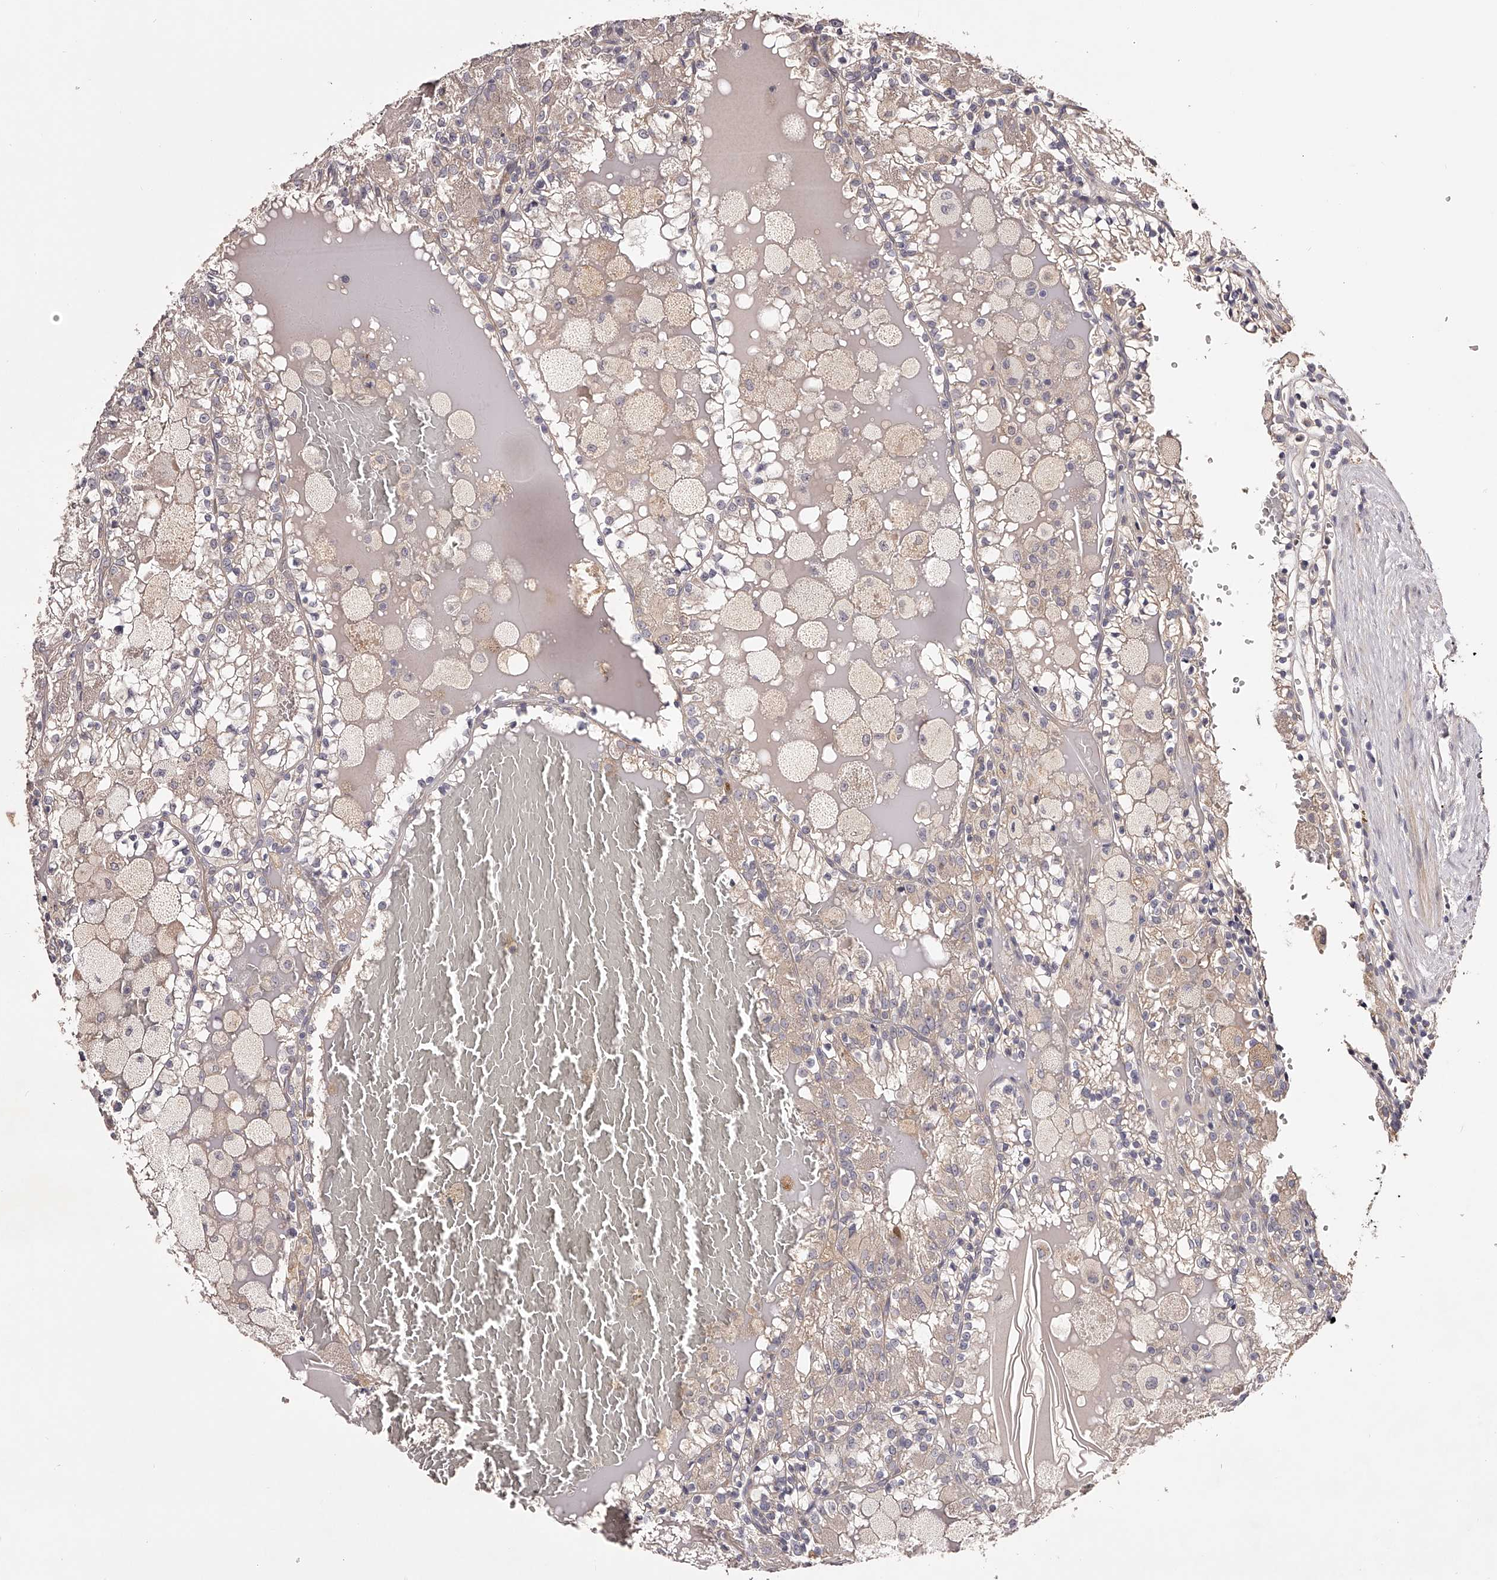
{"staining": {"intensity": "weak", "quantity": "25%-75%", "location": "cytoplasmic/membranous"}, "tissue": "renal cancer", "cell_type": "Tumor cells", "image_type": "cancer", "snomed": [{"axis": "morphology", "description": "Adenocarcinoma, NOS"}, {"axis": "topography", "description": "Kidney"}], "caption": "Immunohistochemical staining of renal cancer (adenocarcinoma) demonstrates low levels of weak cytoplasmic/membranous staining in approximately 25%-75% of tumor cells.", "gene": "ODF2L", "patient": {"sex": "female", "age": 56}}